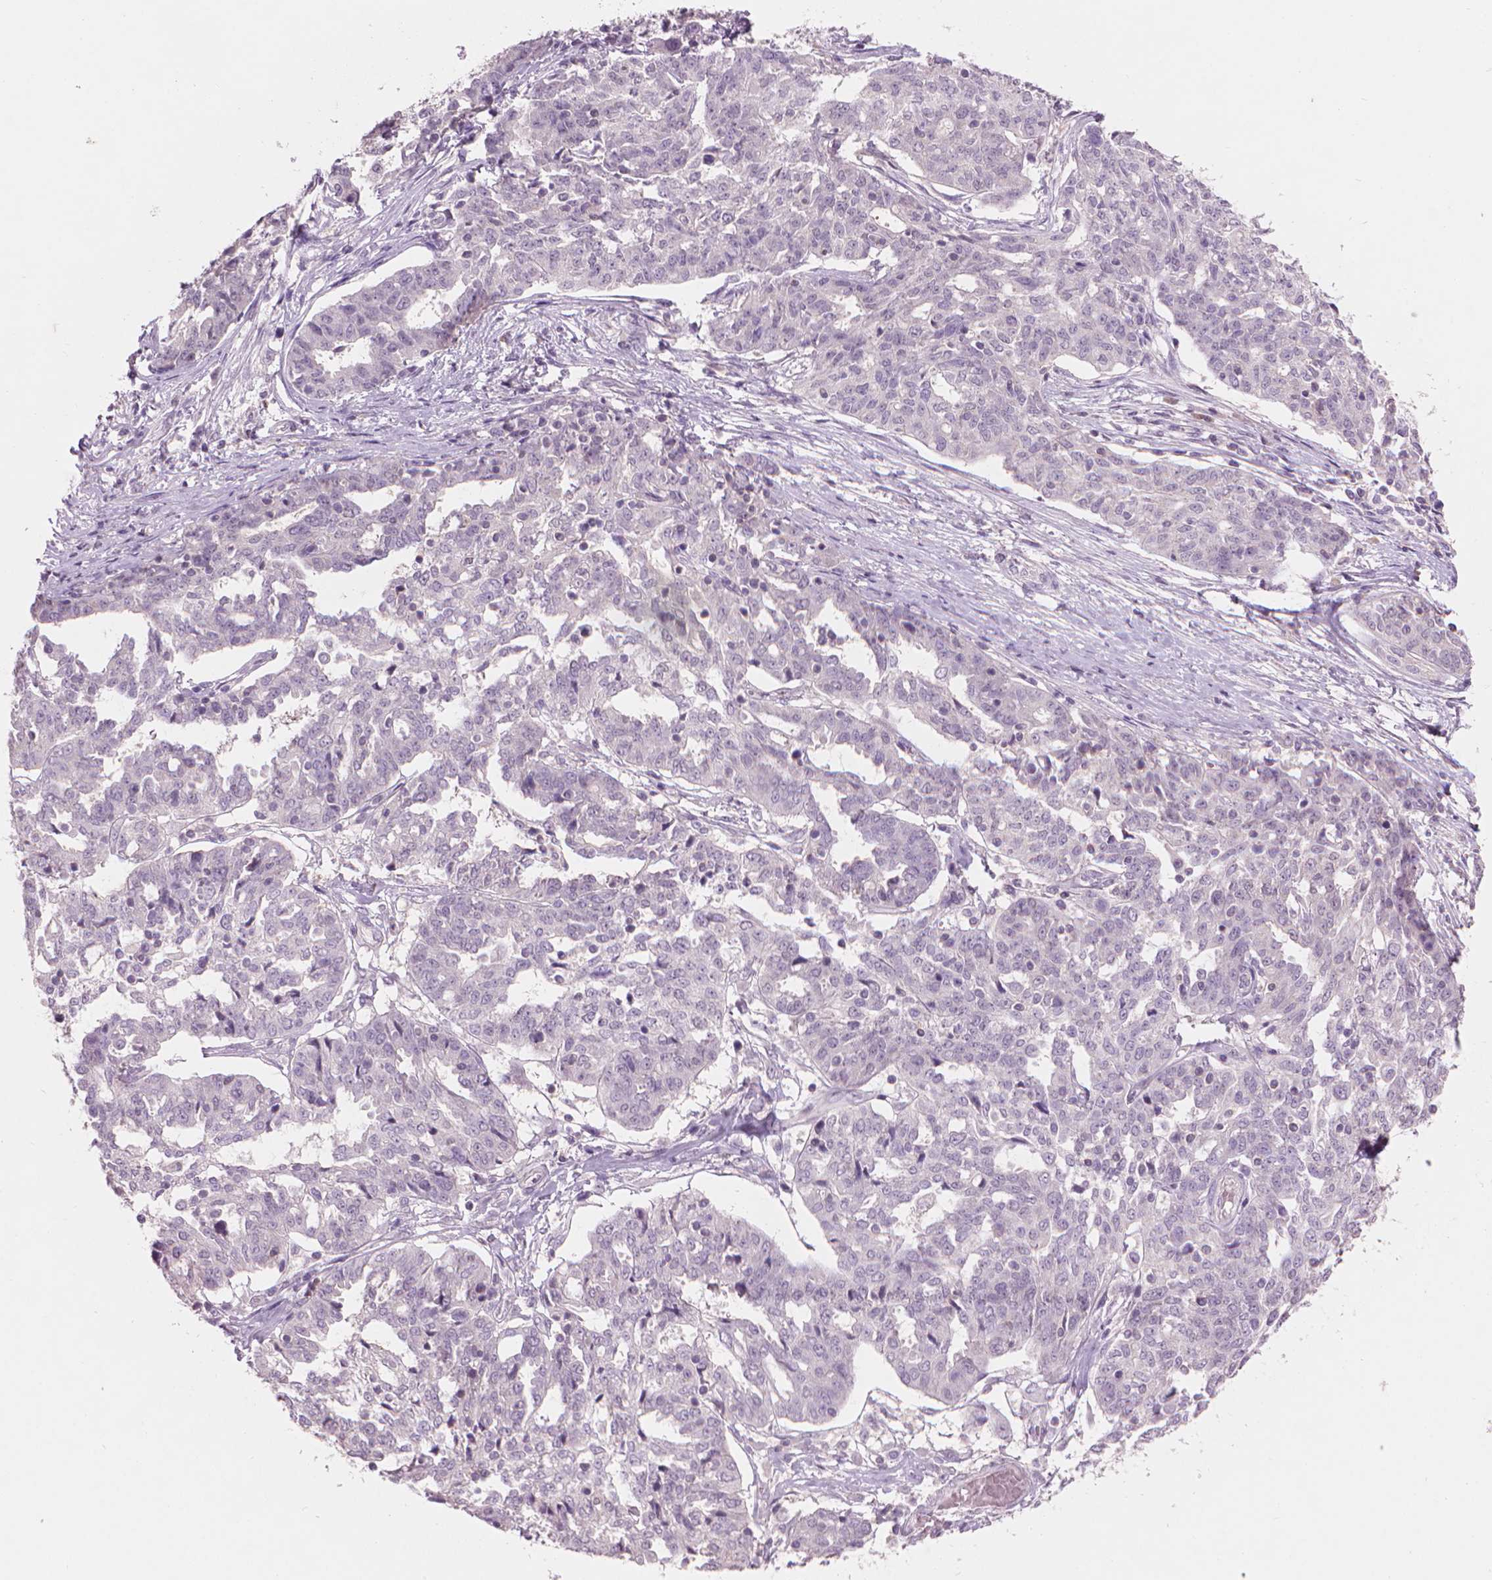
{"staining": {"intensity": "negative", "quantity": "none", "location": "none"}, "tissue": "ovarian cancer", "cell_type": "Tumor cells", "image_type": "cancer", "snomed": [{"axis": "morphology", "description": "Cystadenocarcinoma, serous, NOS"}, {"axis": "topography", "description": "Ovary"}], "caption": "Immunohistochemical staining of ovarian cancer displays no significant expression in tumor cells.", "gene": "ENO2", "patient": {"sex": "female", "age": 67}}